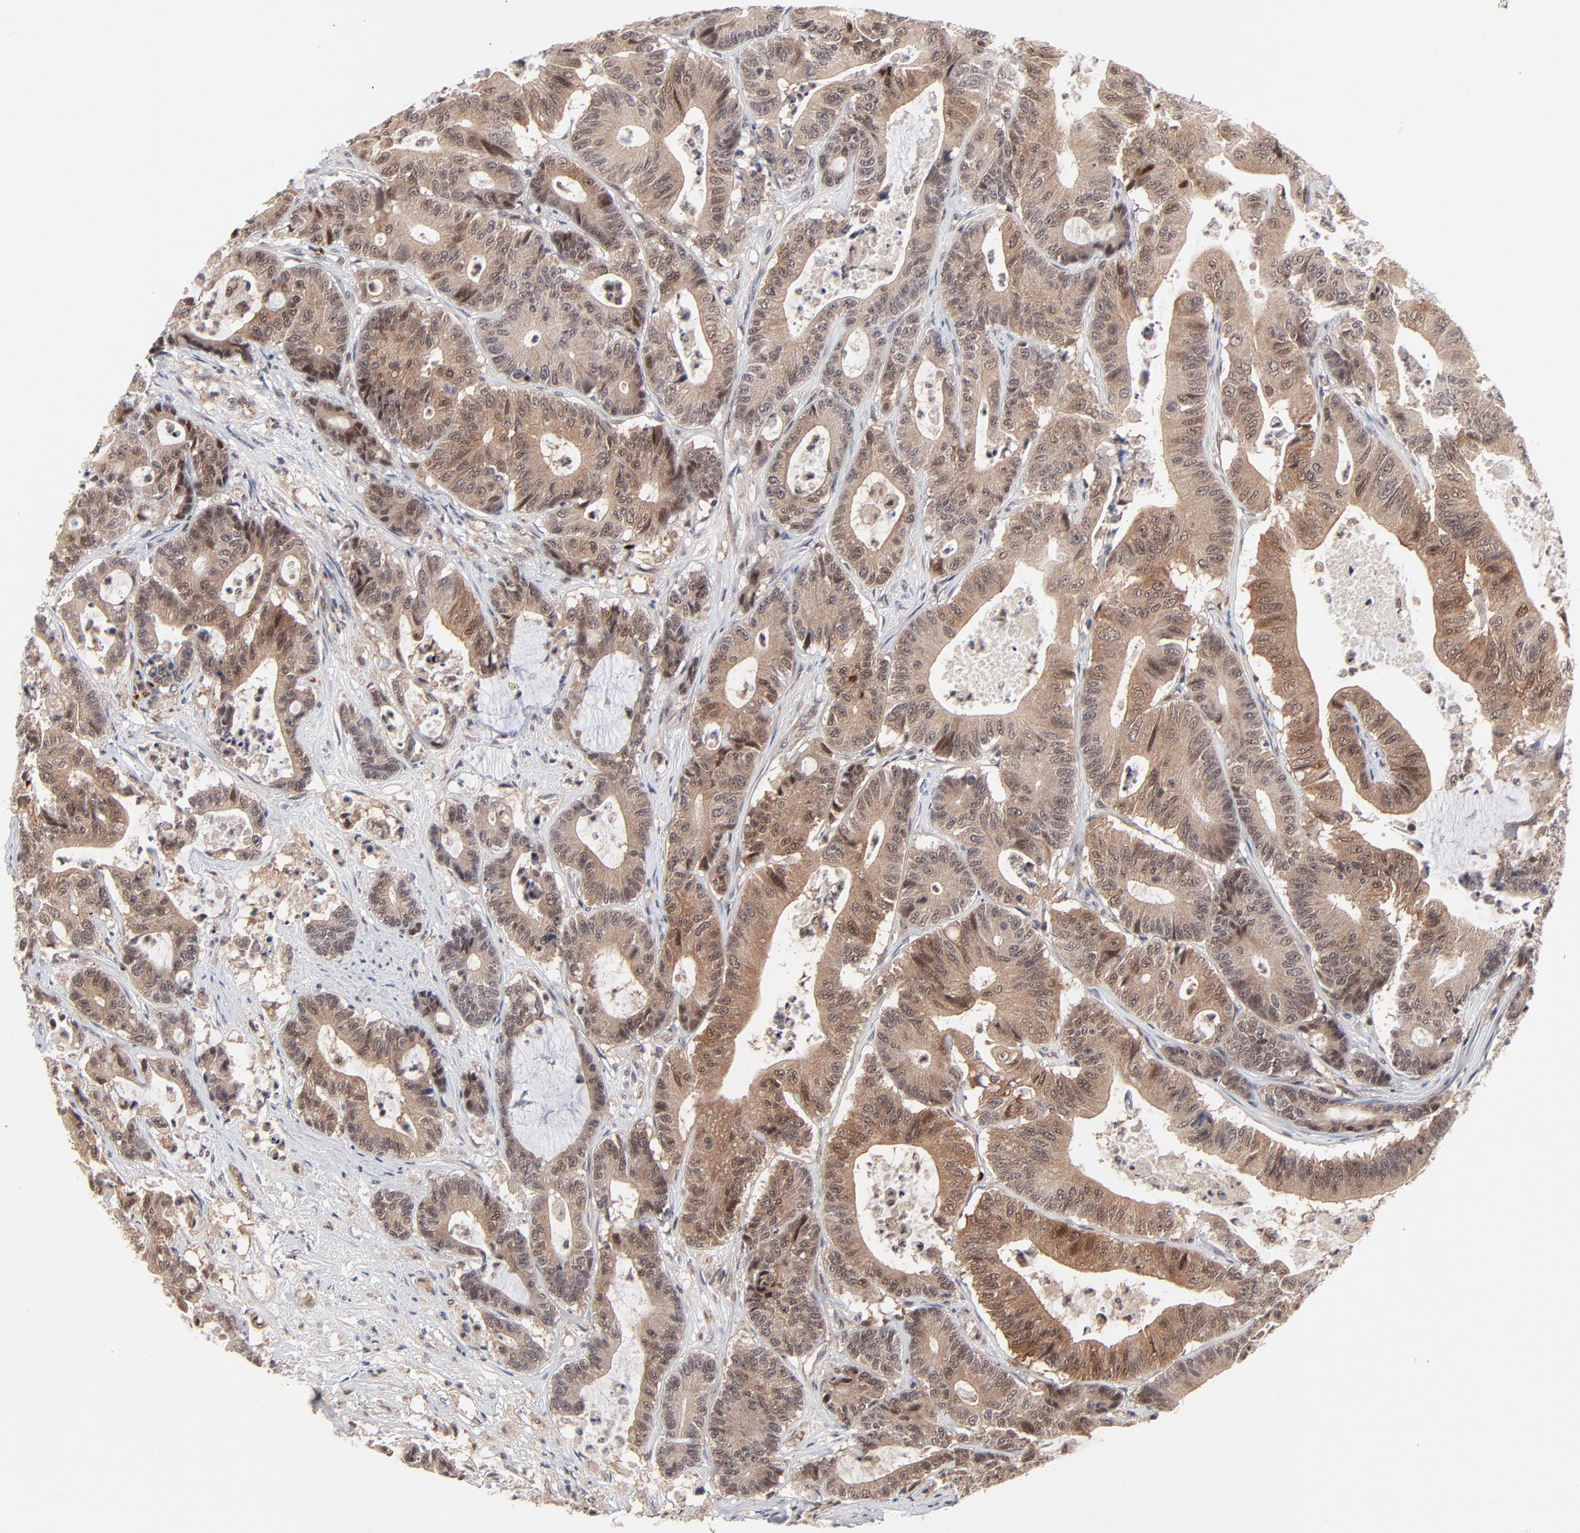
{"staining": {"intensity": "moderate", "quantity": ">75%", "location": "cytoplasmic/membranous,nuclear"}, "tissue": "colorectal cancer", "cell_type": "Tumor cells", "image_type": "cancer", "snomed": [{"axis": "morphology", "description": "Adenocarcinoma, NOS"}, {"axis": "topography", "description": "Colon"}], "caption": "Protein expression analysis of colorectal cancer demonstrates moderate cytoplasmic/membranous and nuclear staining in about >75% of tumor cells. (DAB = brown stain, brightfield microscopy at high magnification).", "gene": "CASP10", "patient": {"sex": "female", "age": 84}}